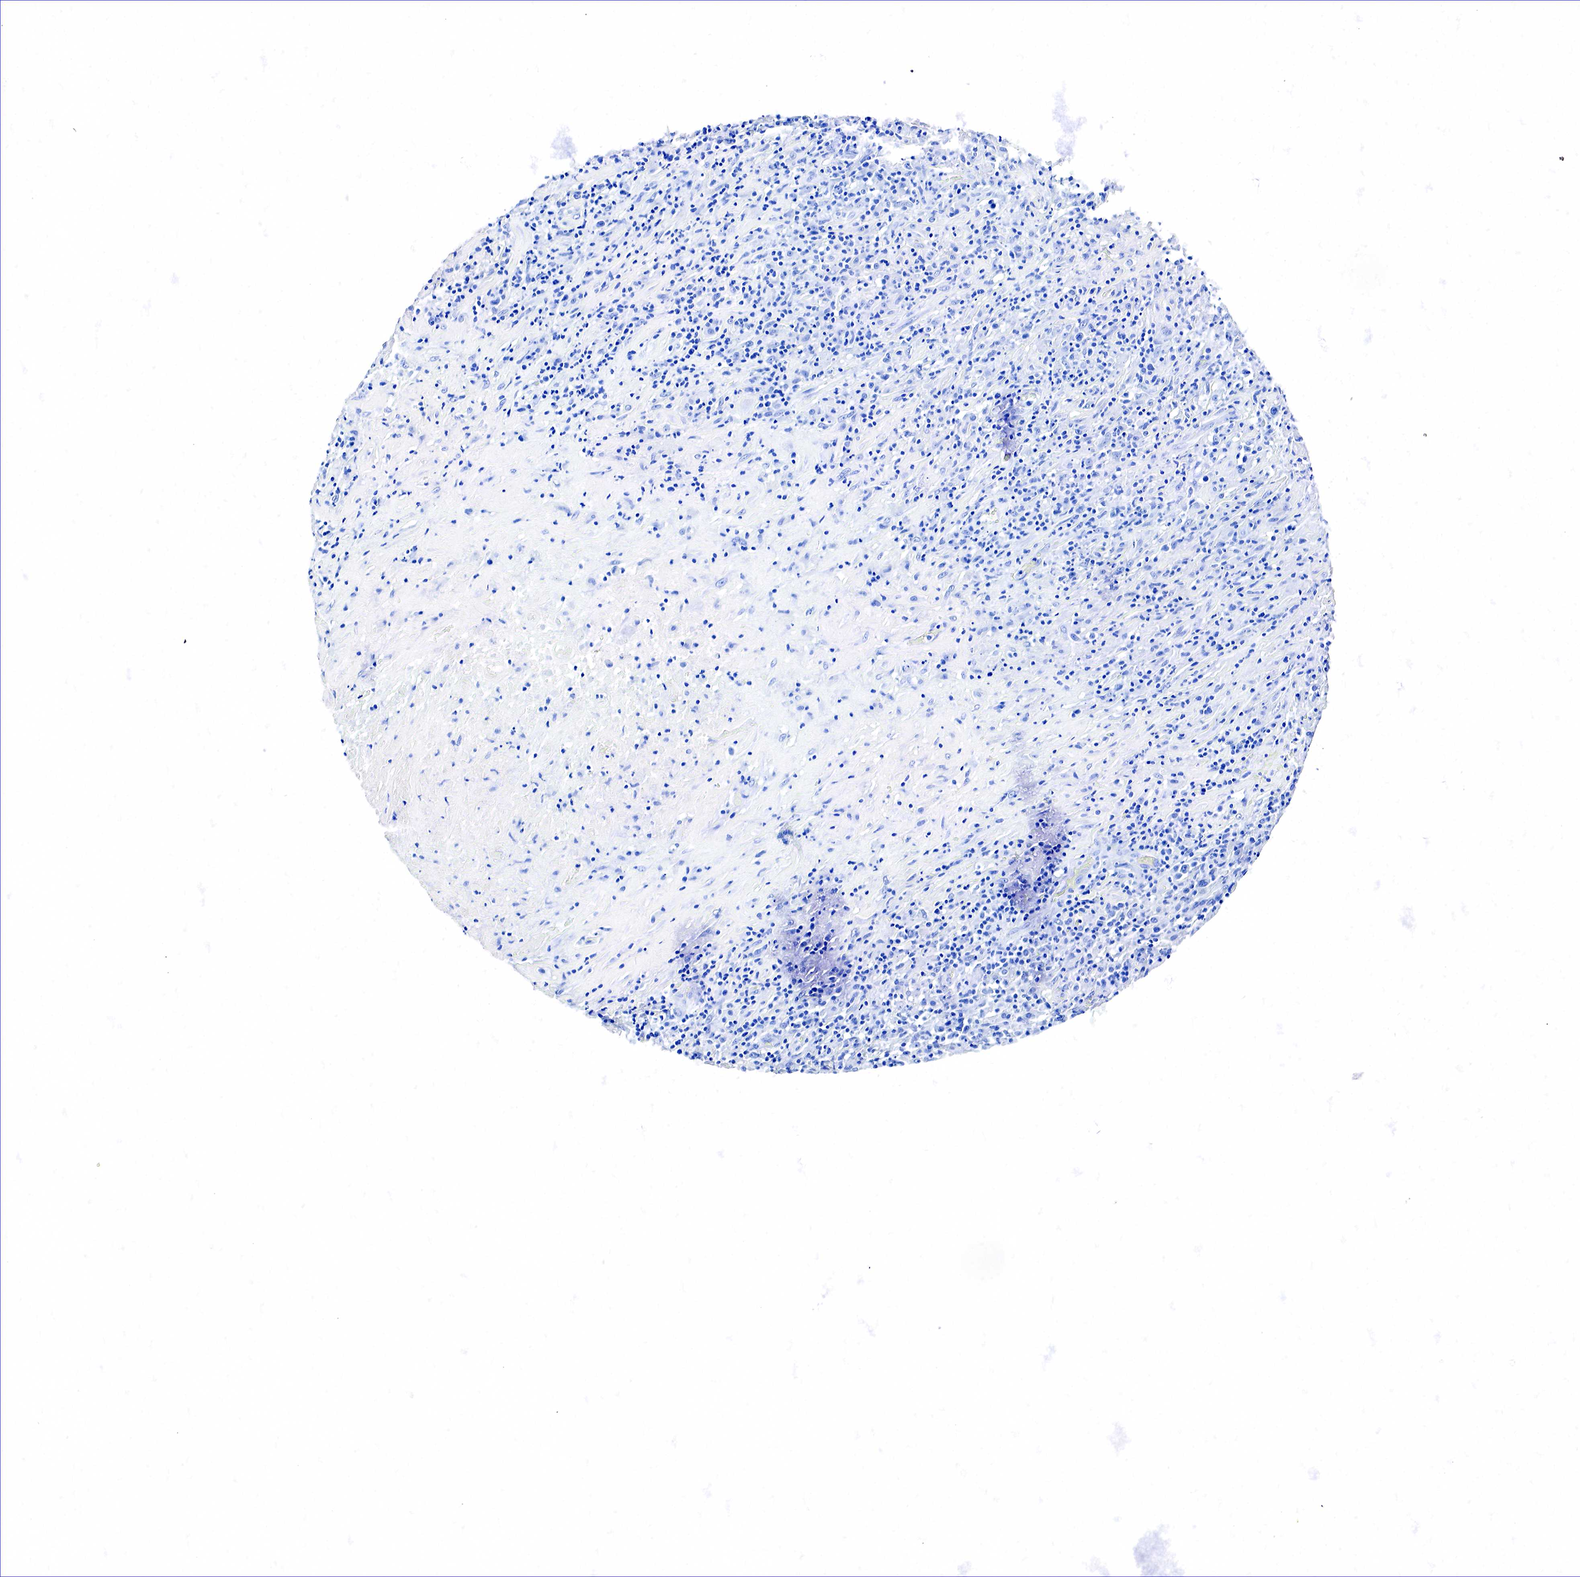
{"staining": {"intensity": "negative", "quantity": "none", "location": "none"}, "tissue": "lymphoma", "cell_type": "Tumor cells", "image_type": "cancer", "snomed": [{"axis": "morphology", "description": "Hodgkin's disease, NOS"}, {"axis": "topography", "description": "Lymph node"}], "caption": "Tumor cells are negative for protein expression in human lymphoma.", "gene": "ACP3", "patient": {"sex": "male", "age": 46}}